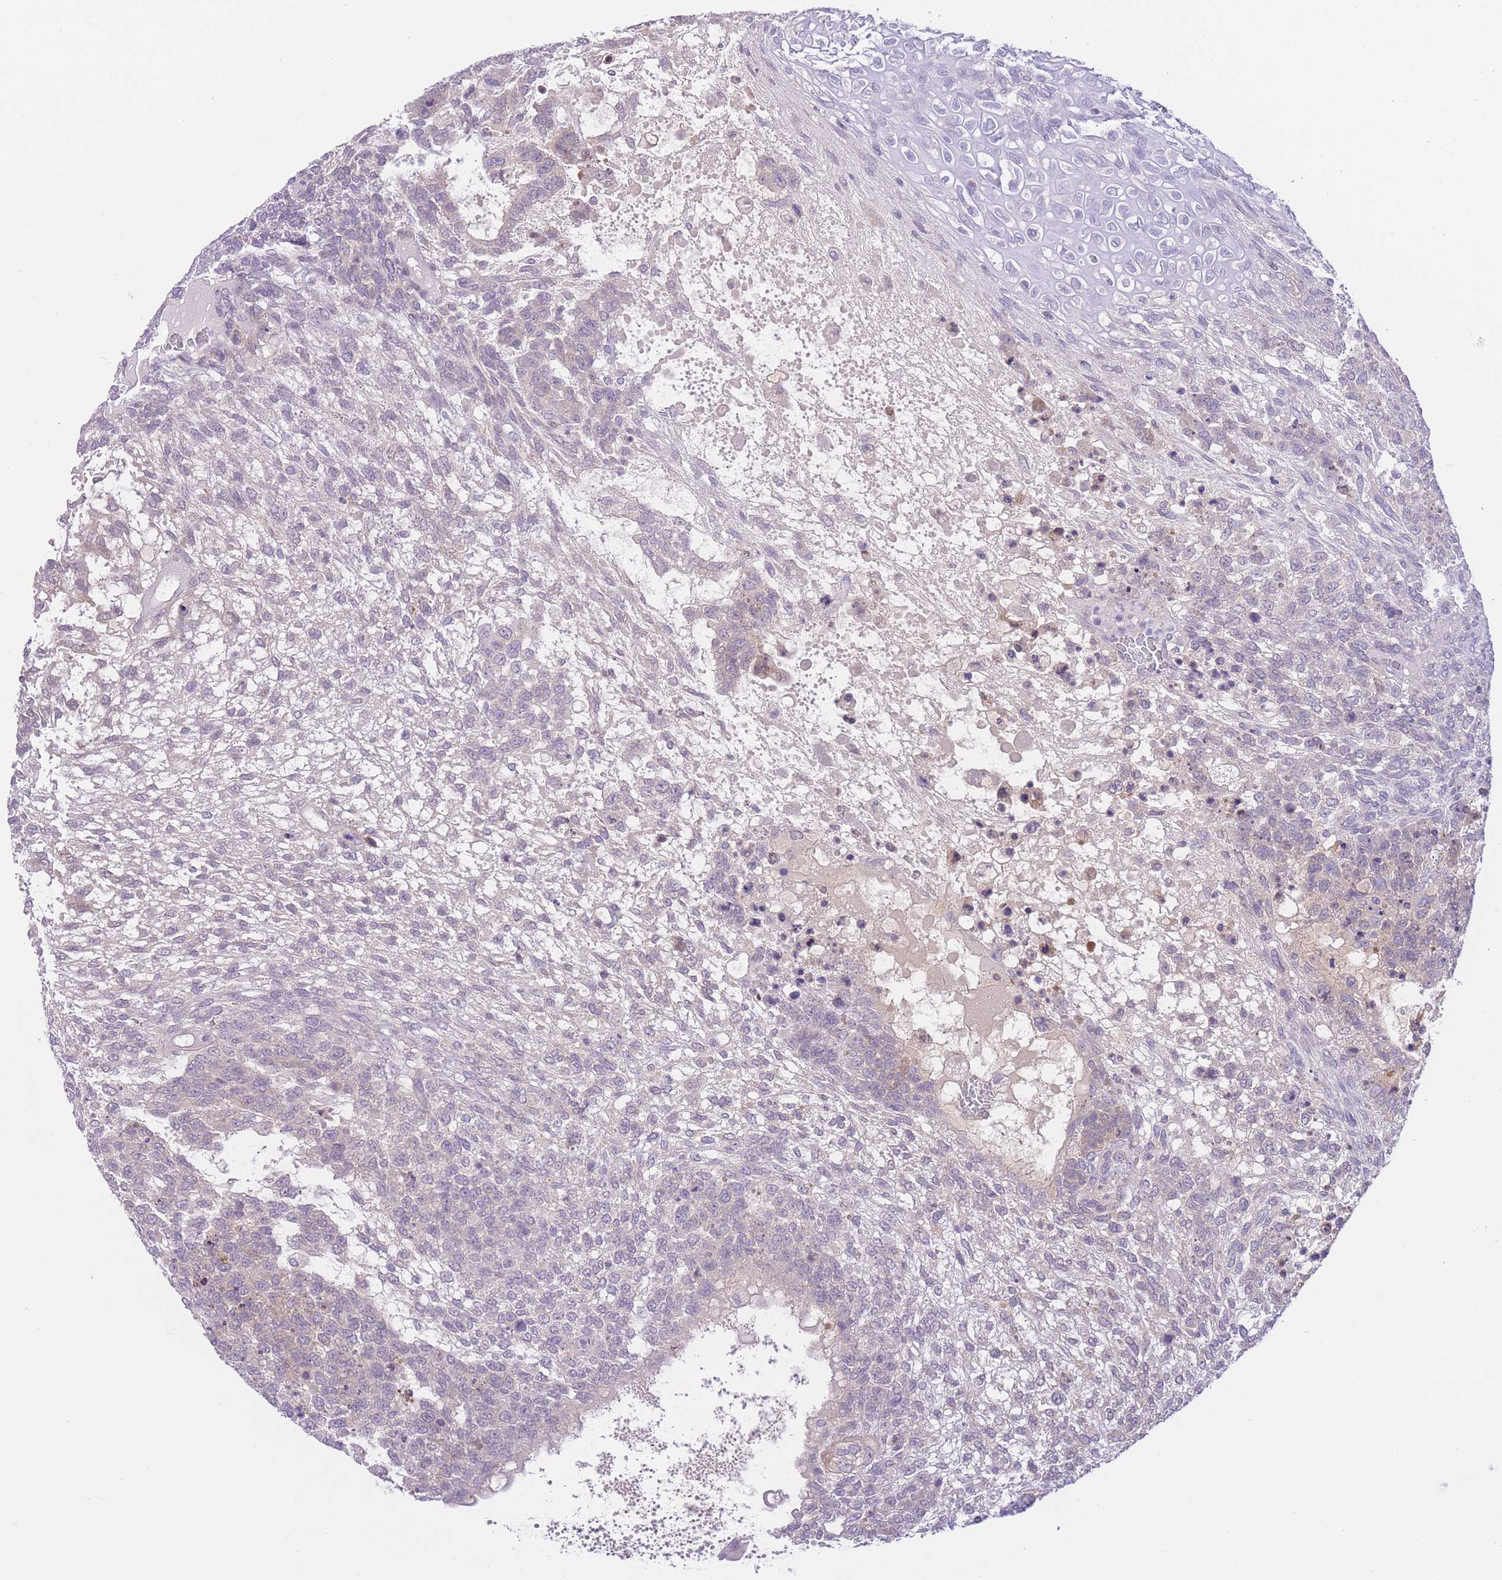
{"staining": {"intensity": "negative", "quantity": "none", "location": "none"}, "tissue": "testis cancer", "cell_type": "Tumor cells", "image_type": "cancer", "snomed": [{"axis": "morphology", "description": "Carcinoma, Embryonal, NOS"}, {"axis": "topography", "description": "Testis"}], "caption": "Immunohistochemistry micrograph of neoplastic tissue: embryonal carcinoma (testis) stained with DAB (3,3'-diaminobenzidine) displays no significant protein expression in tumor cells. (DAB IHC visualized using brightfield microscopy, high magnification).", "gene": "OR11H12", "patient": {"sex": "male", "age": 23}}